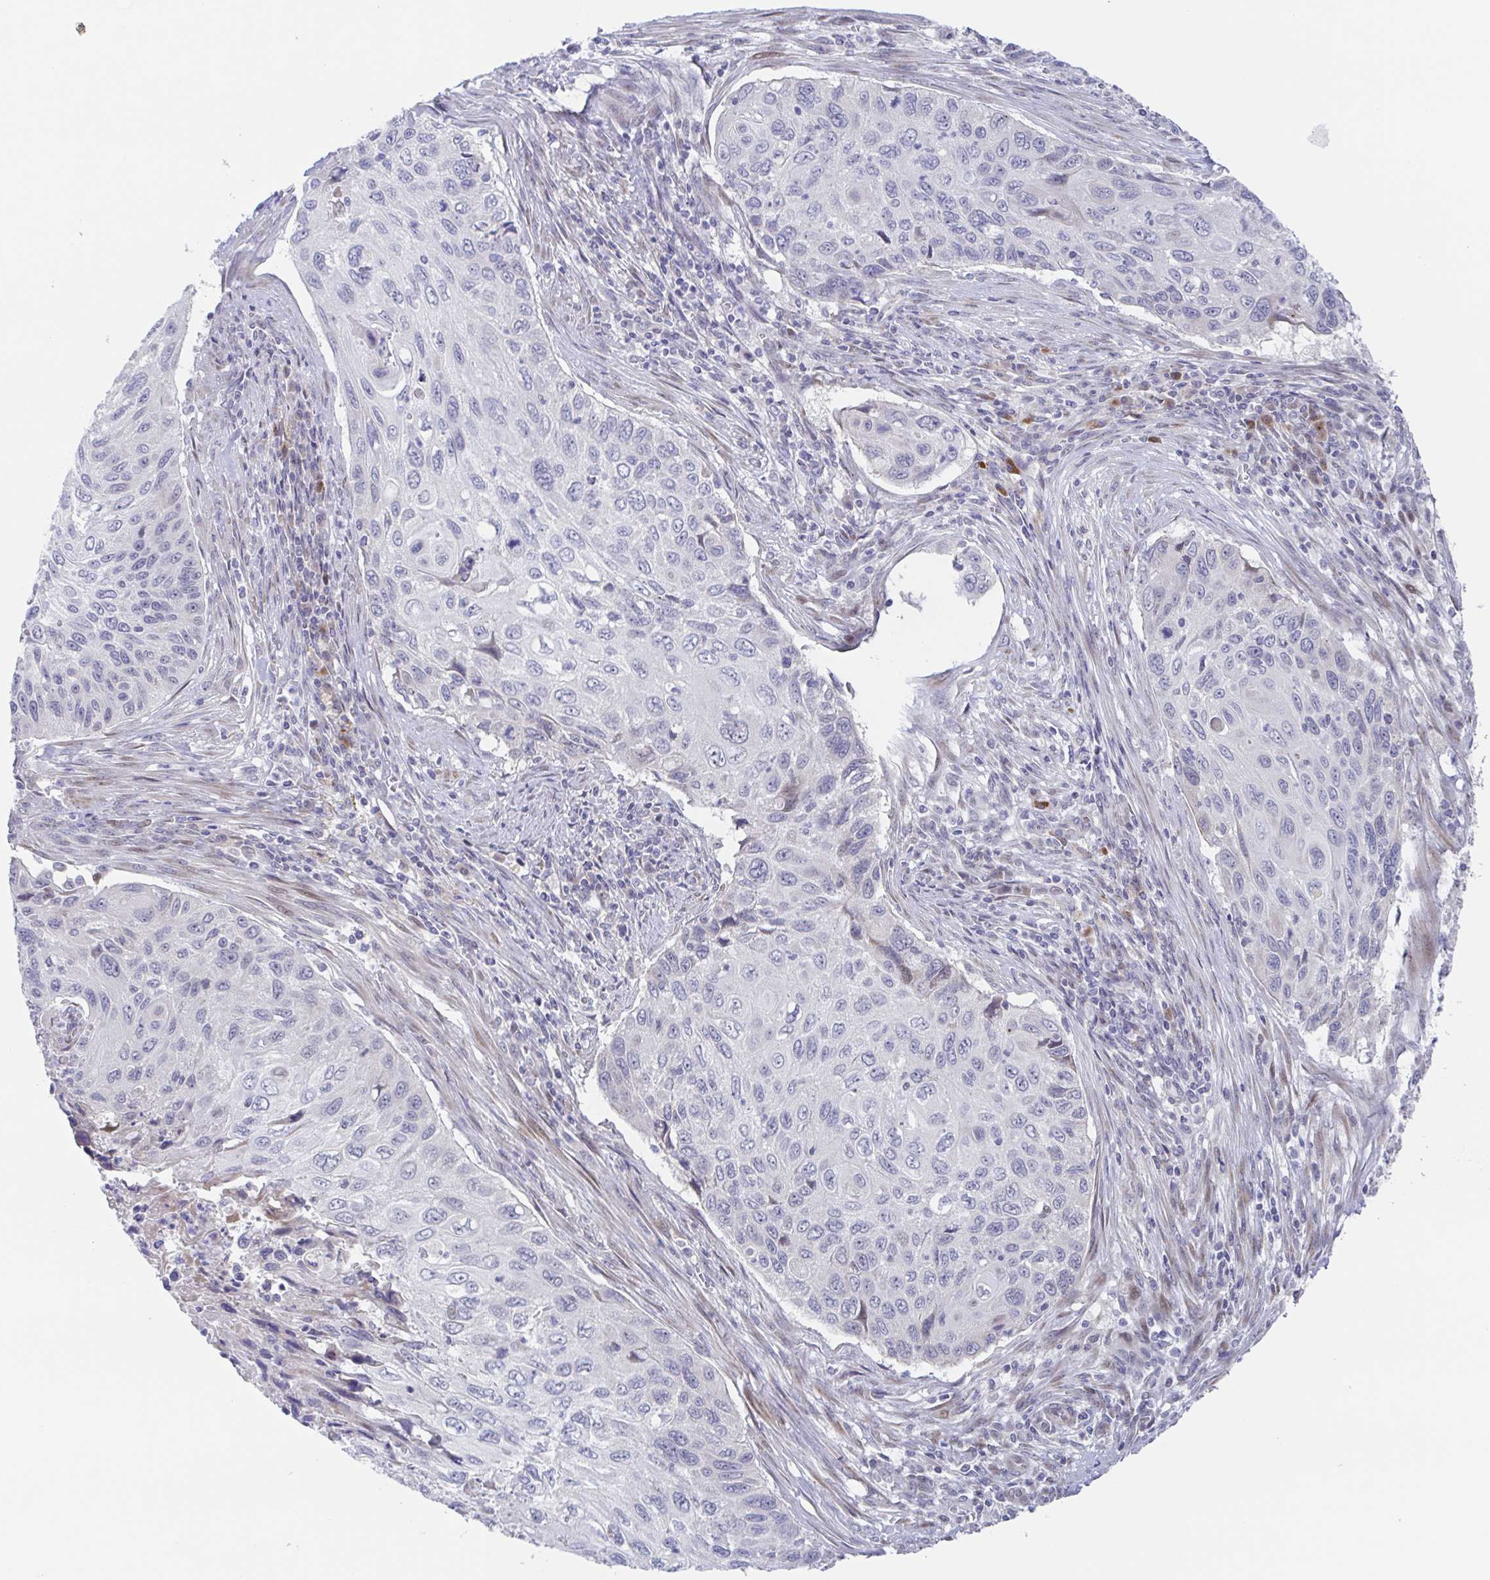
{"staining": {"intensity": "negative", "quantity": "none", "location": "none"}, "tissue": "cervical cancer", "cell_type": "Tumor cells", "image_type": "cancer", "snomed": [{"axis": "morphology", "description": "Squamous cell carcinoma, NOS"}, {"axis": "topography", "description": "Cervix"}], "caption": "This is a image of IHC staining of cervical cancer, which shows no positivity in tumor cells.", "gene": "POU2F3", "patient": {"sex": "female", "age": 70}}